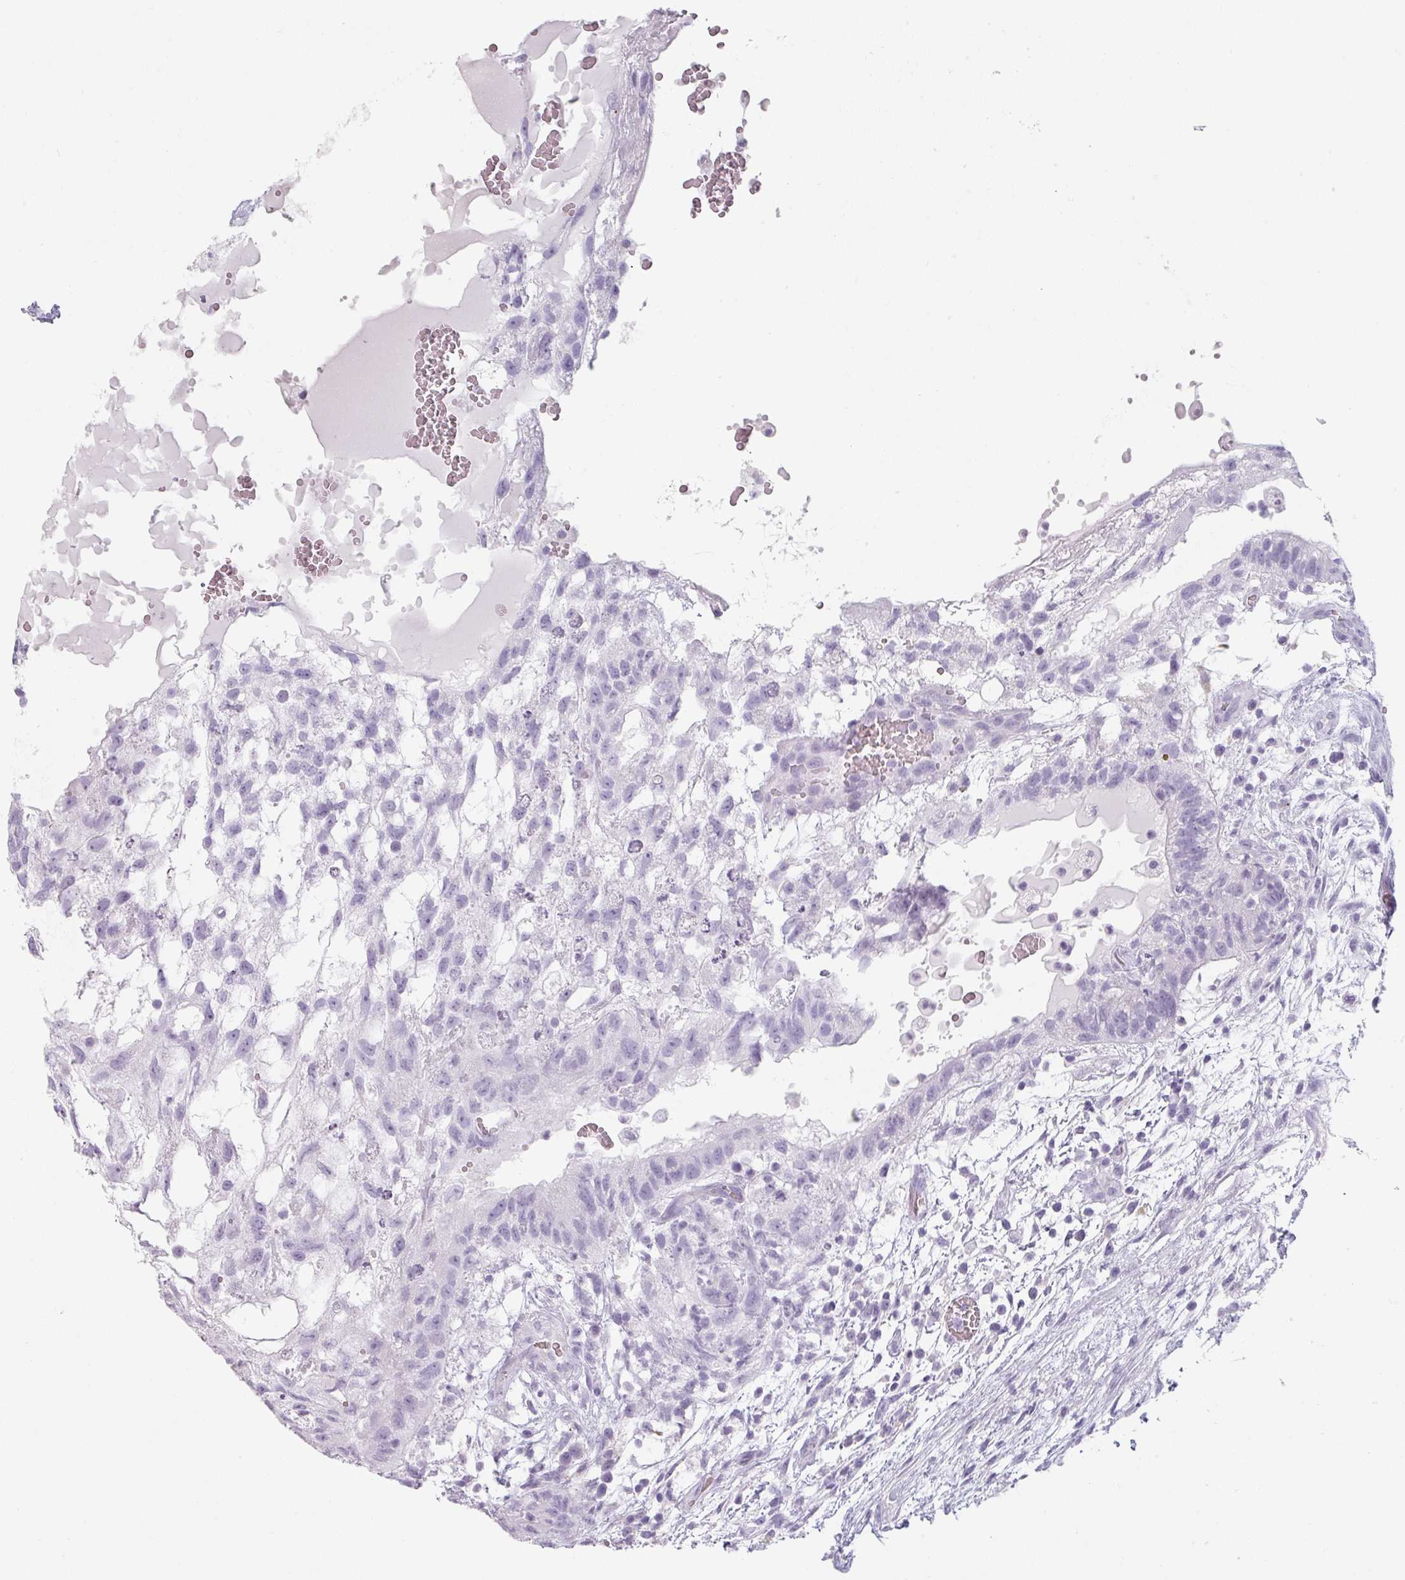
{"staining": {"intensity": "negative", "quantity": "none", "location": "none"}, "tissue": "testis cancer", "cell_type": "Tumor cells", "image_type": "cancer", "snomed": [{"axis": "morphology", "description": "Normal tissue, NOS"}, {"axis": "morphology", "description": "Carcinoma, Embryonal, NOS"}, {"axis": "topography", "description": "Testis"}], "caption": "IHC photomicrograph of human testis cancer (embryonal carcinoma) stained for a protein (brown), which reveals no positivity in tumor cells.", "gene": "SFTPA1", "patient": {"sex": "male", "age": 32}}